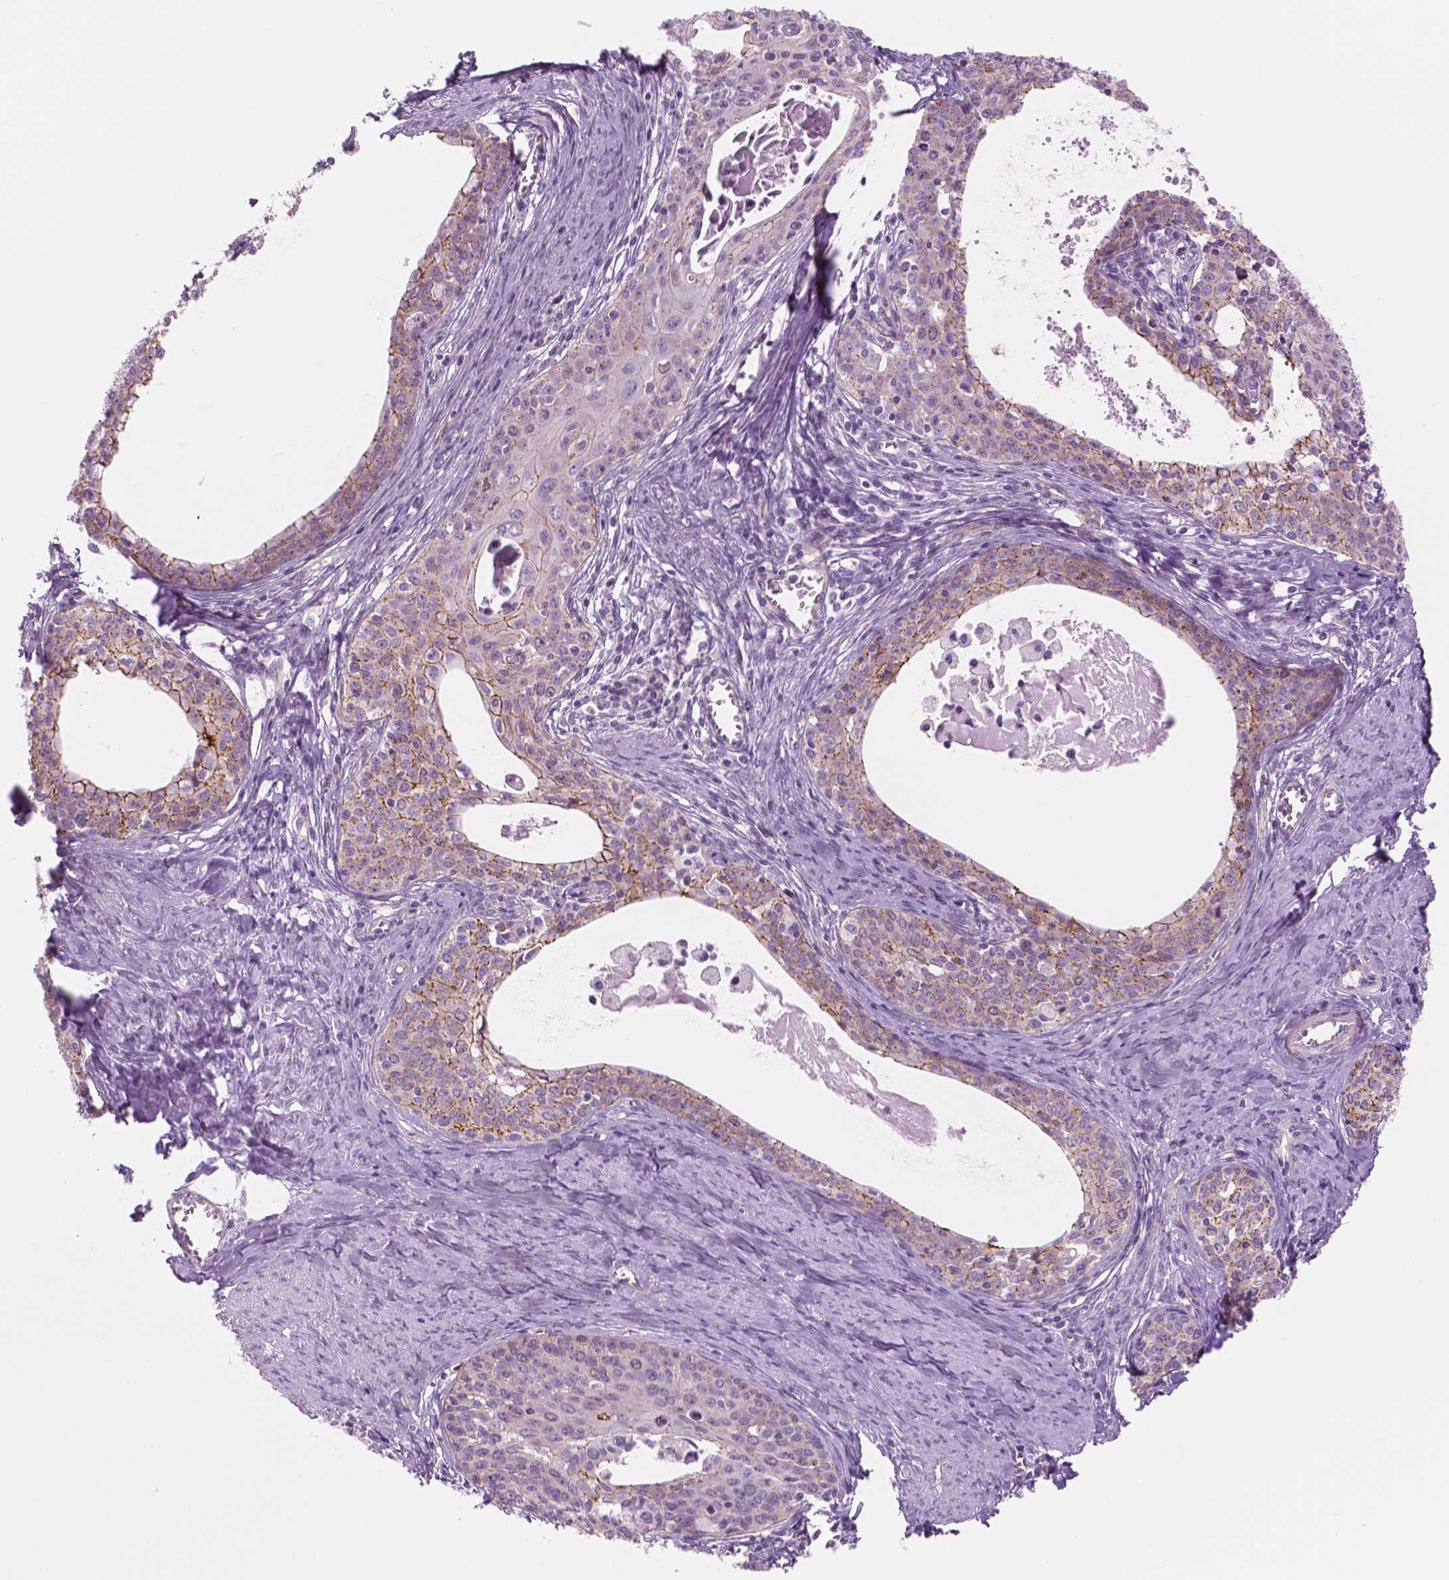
{"staining": {"intensity": "moderate", "quantity": ">75%", "location": "cytoplasmic/membranous"}, "tissue": "cervical cancer", "cell_type": "Tumor cells", "image_type": "cancer", "snomed": [{"axis": "morphology", "description": "Squamous cell carcinoma, NOS"}, {"axis": "morphology", "description": "Adenocarcinoma, NOS"}, {"axis": "topography", "description": "Cervix"}], "caption": "IHC (DAB) staining of human cervical squamous cell carcinoma displays moderate cytoplasmic/membranous protein staining in approximately >75% of tumor cells.", "gene": "RND3", "patient": {"sex": "female", "age": 52}}